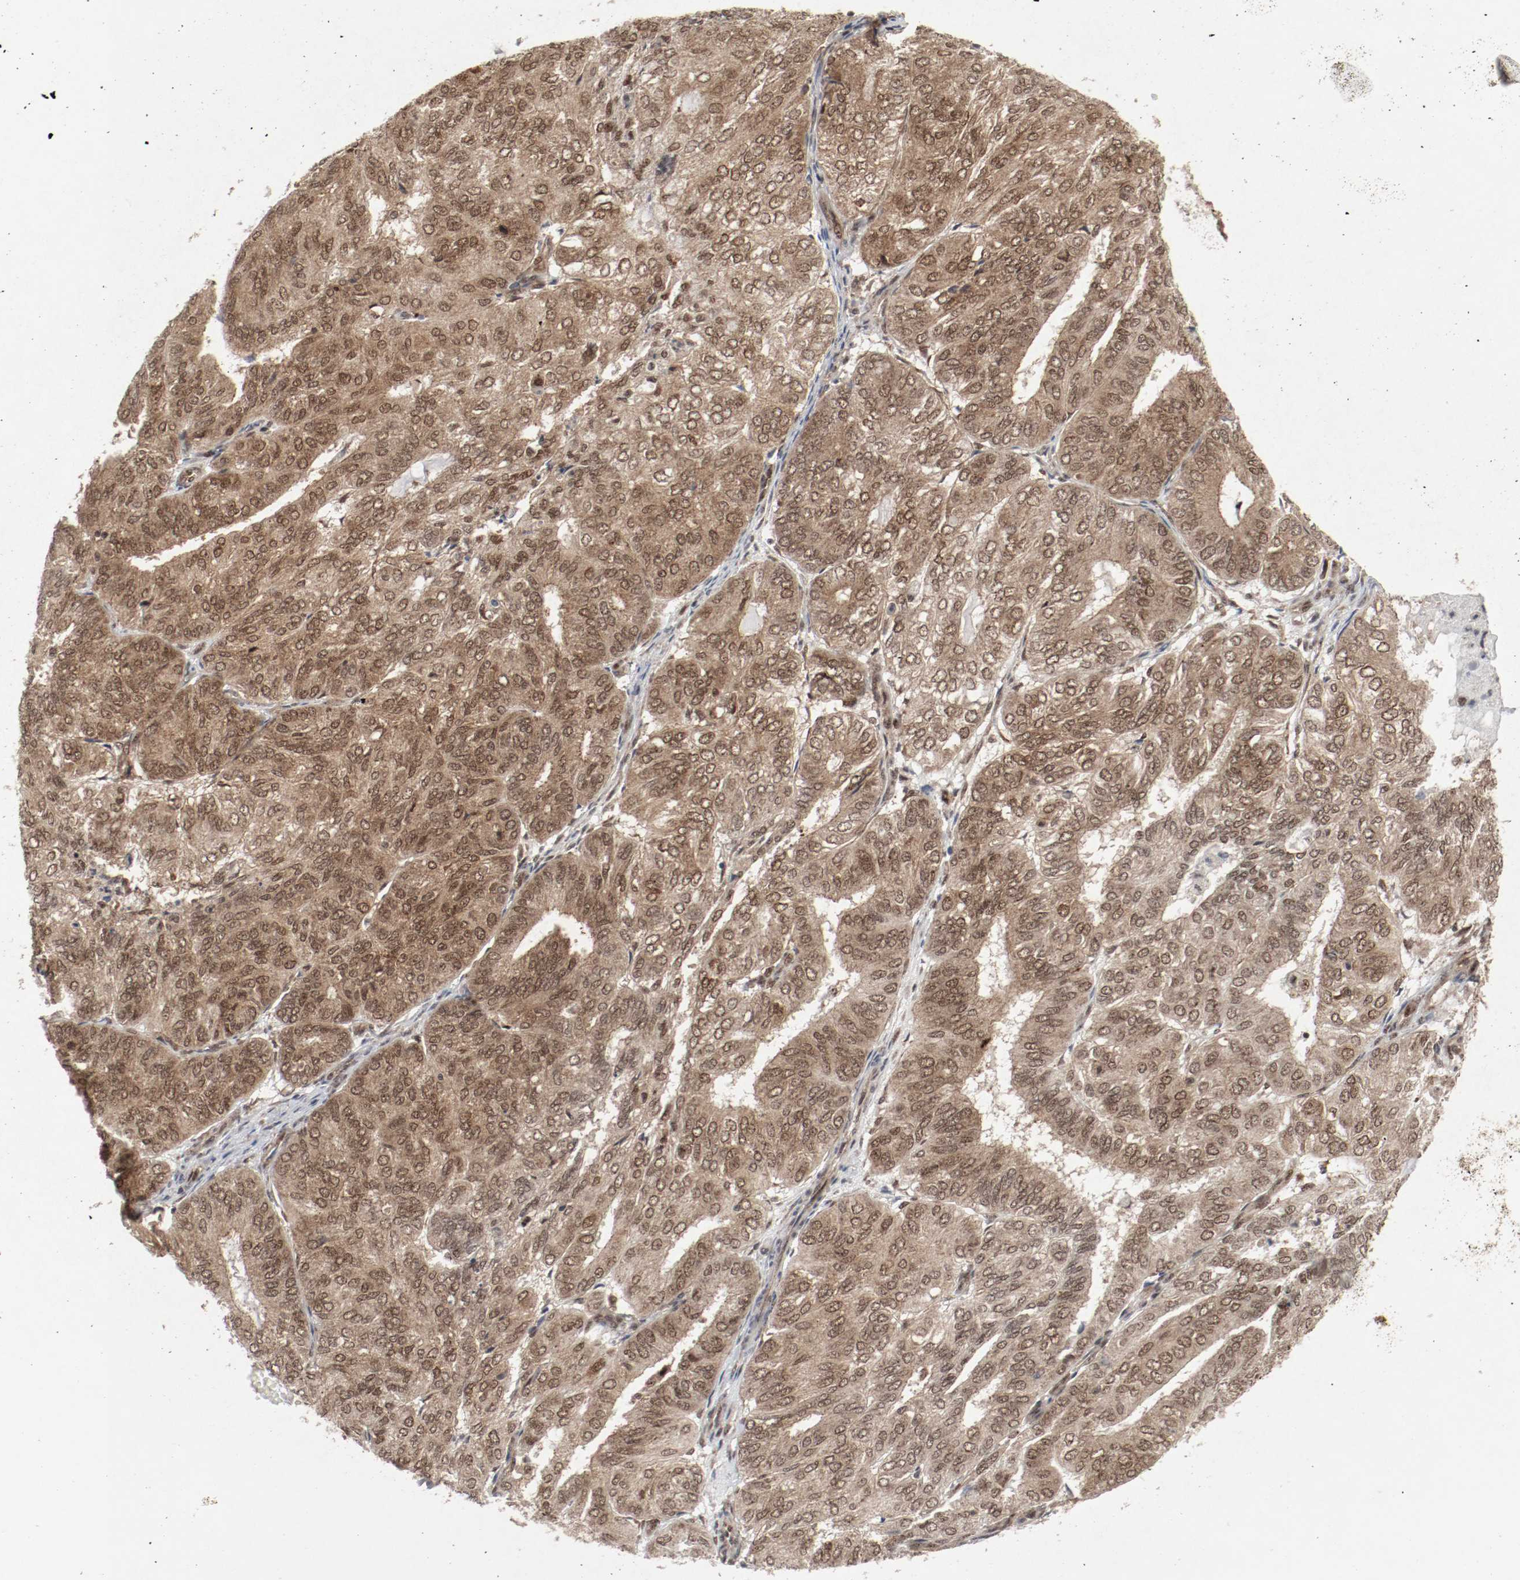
{"staining": {"intensity": "moderate", "quantity": ">75%", "location": "cytoplasmic/membranous,nuclear"}, "tissue": "endometrial cancer", "cell_type": "Tumor cells", "image_type": "cancer", "snomed": [{"axis": "morphology", "description": "Adenocarcinoma, NOS"}, {"axis": "topography", "description": "Uterus"}], "caption": "A photomicrograph of endometrial adenocarcinoma stained for a protein shows moderate cytoplasmic/membranous and nuclear brown staining in tumor cells.", "gene": "CSNK2B", "patient": {"sex": "female", "age": 60}}